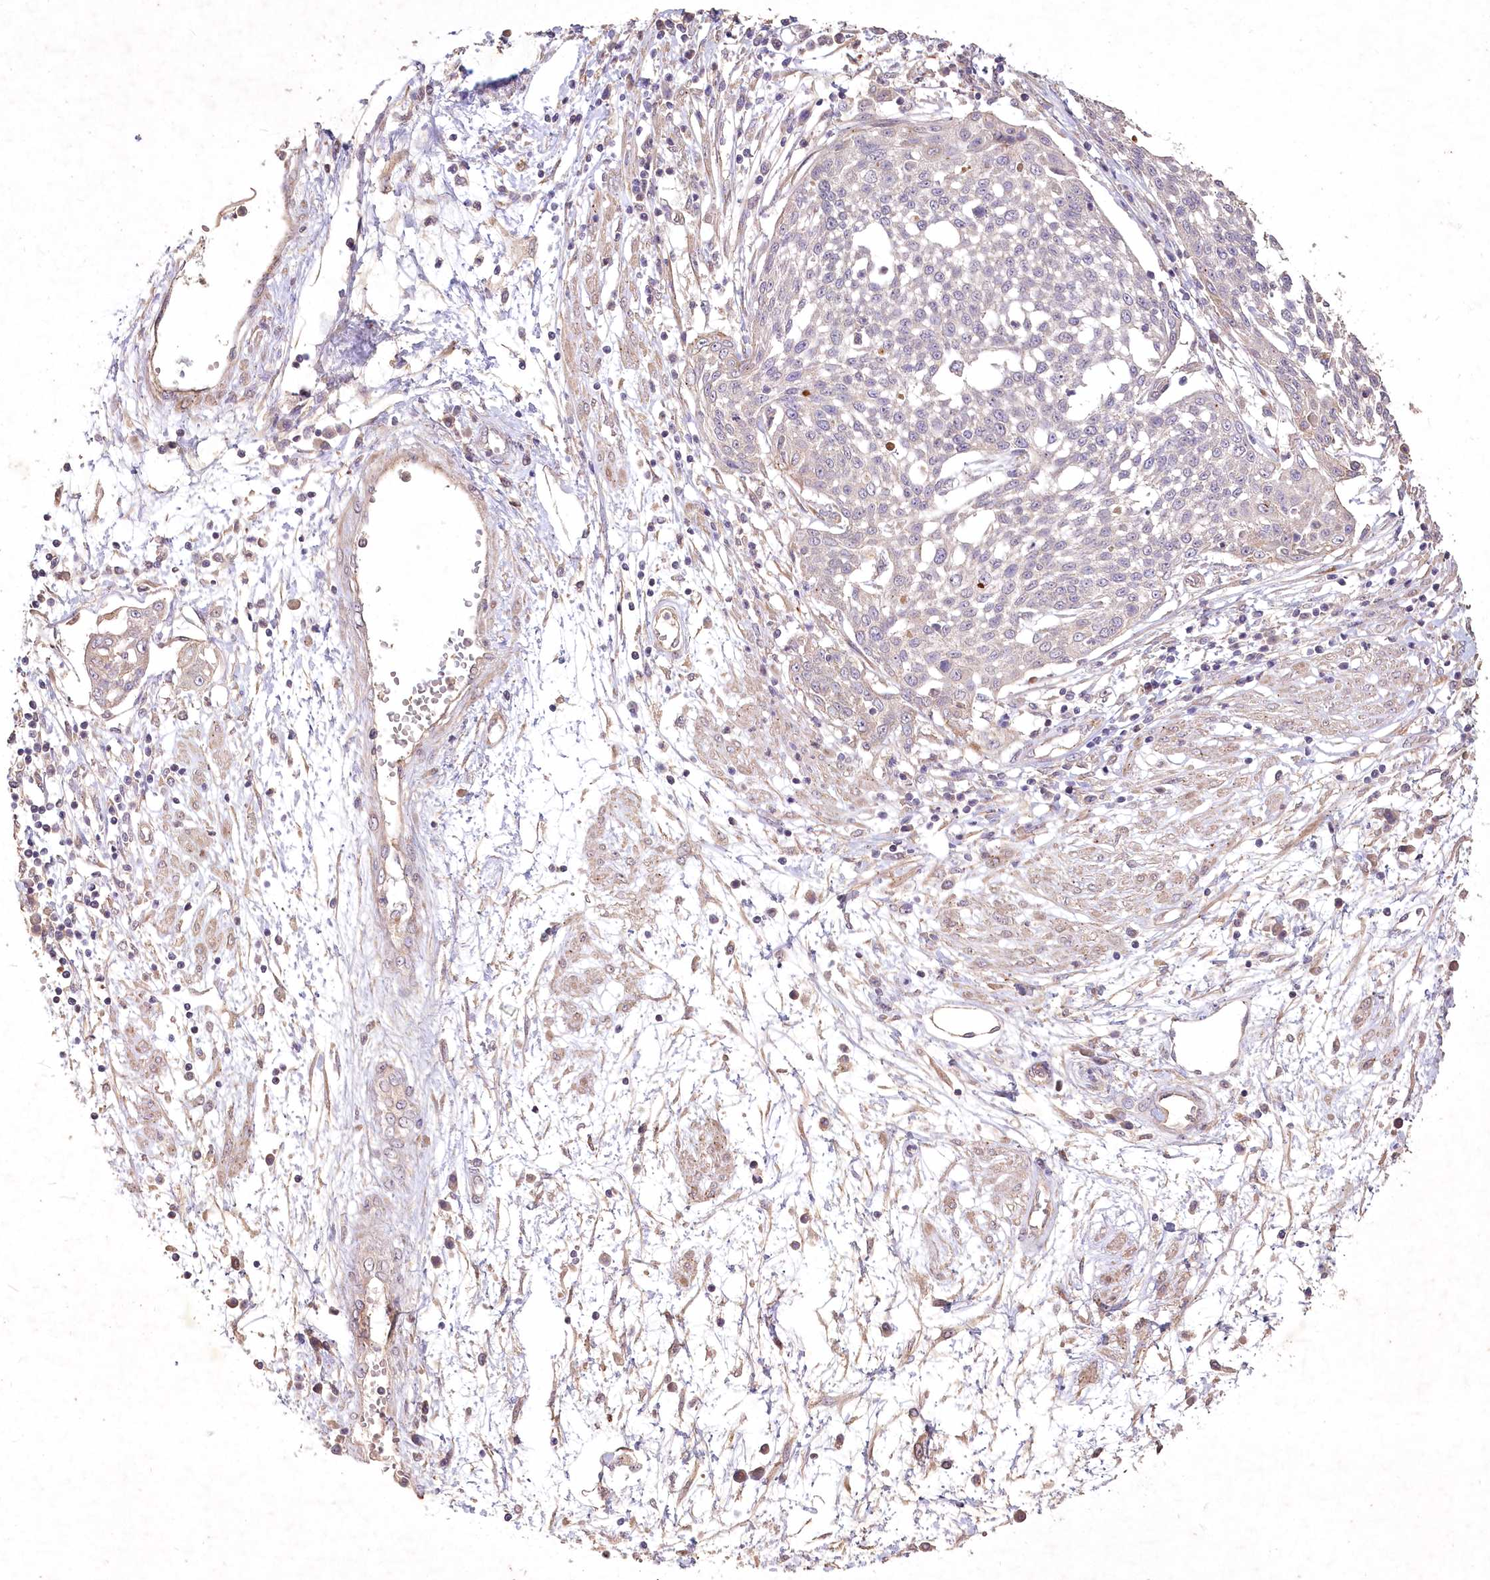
{"staining": {"intensity": "weak", "quantity": "25%-75%", "location": "cytoplasmic/membranous"}, "tissue": "cervical cancer", "cell_type": "Tumor cells", "image_type": "cancer", "snomed": [{"axis": "morphology", "description": "Squamous cell carcinoma, NOS"}, {"axis": "topography", "description": "Cervix"}], "caption": "Cervical cancer (squamous cell carcinoma) tissue shows weak cytoplasmic/membranous staining in about 25%-75% of tumor cells", "gene": "IRAK1BP1", "patient": {"sex": "female", "age": 34}}